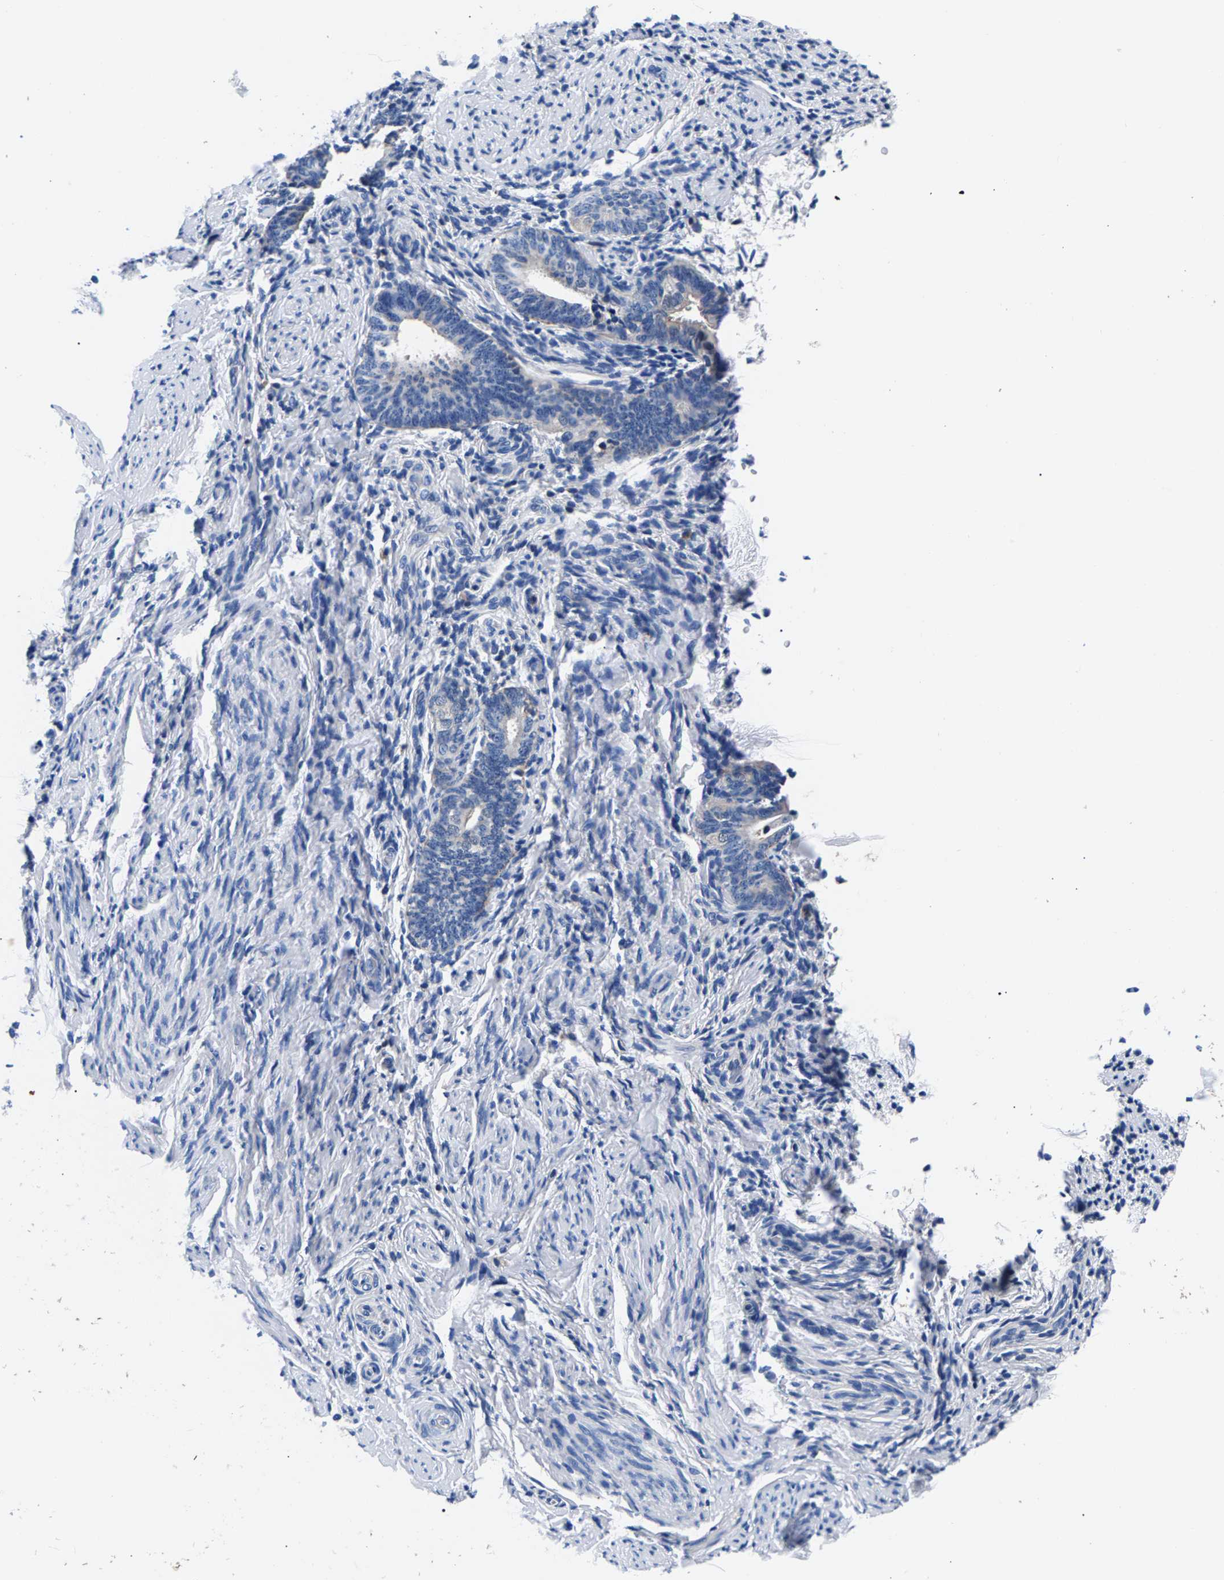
{"staining": {"intensity": "negative", "quantity": "none", "location": "none"}, "tissue": "endometrium", "cell_type": "Cells in endometrial stroma", "image_type": "normal", "snomed": [{"axis": "morphology", "description": "Normal tissue, NOS"}, {"axis": "topography", "description": "Endometrium"}], "caption": "Immunohistochemical staining of unremarkable endometrium displays no significant positivity in cells in endometrial stroma.", "gene": "PHF24", "patient": {"sex": "female", "age": 51}}